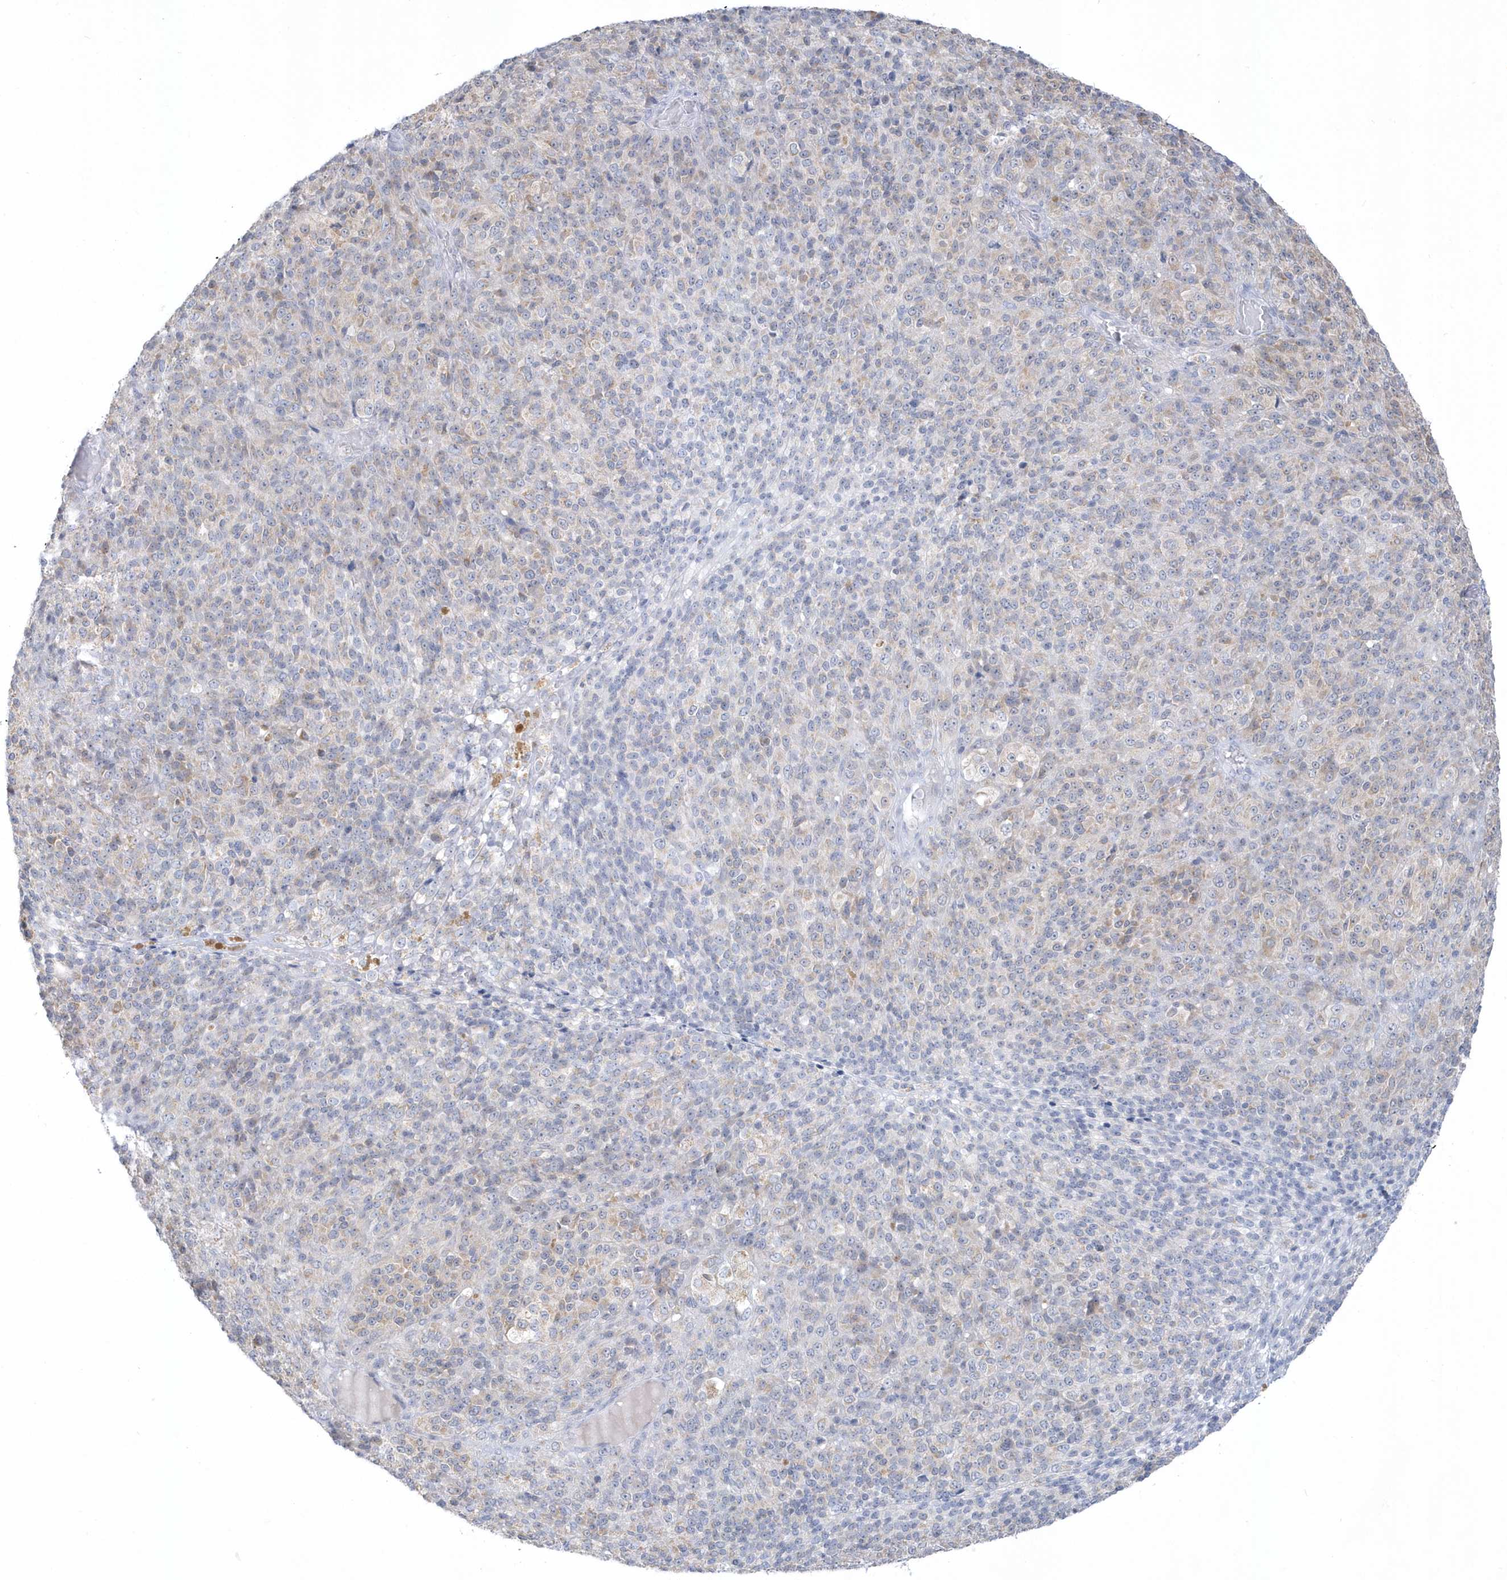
{"staining": {"intensity": "weak", "quantity": "<25%", "location": "cytoplasmic/membranous"}, "tissue": "melanoma", "cell_type": "Tumor cells", "image_type": "cancer", "snomed": [{"axis": "morphology", "description": "Malignant melanoma, Metastatic site"}, {"axis": "topography", "description": "Brain"}], "caption": "A high-resolution micrograph shows immunohistochemistry (IHC) staining of malignant melanoma (metastatic site), which reveals no significant positivity in tumor cells.", "gene": "PCBD1", "patient": {"sex": "female", "age": 56}}